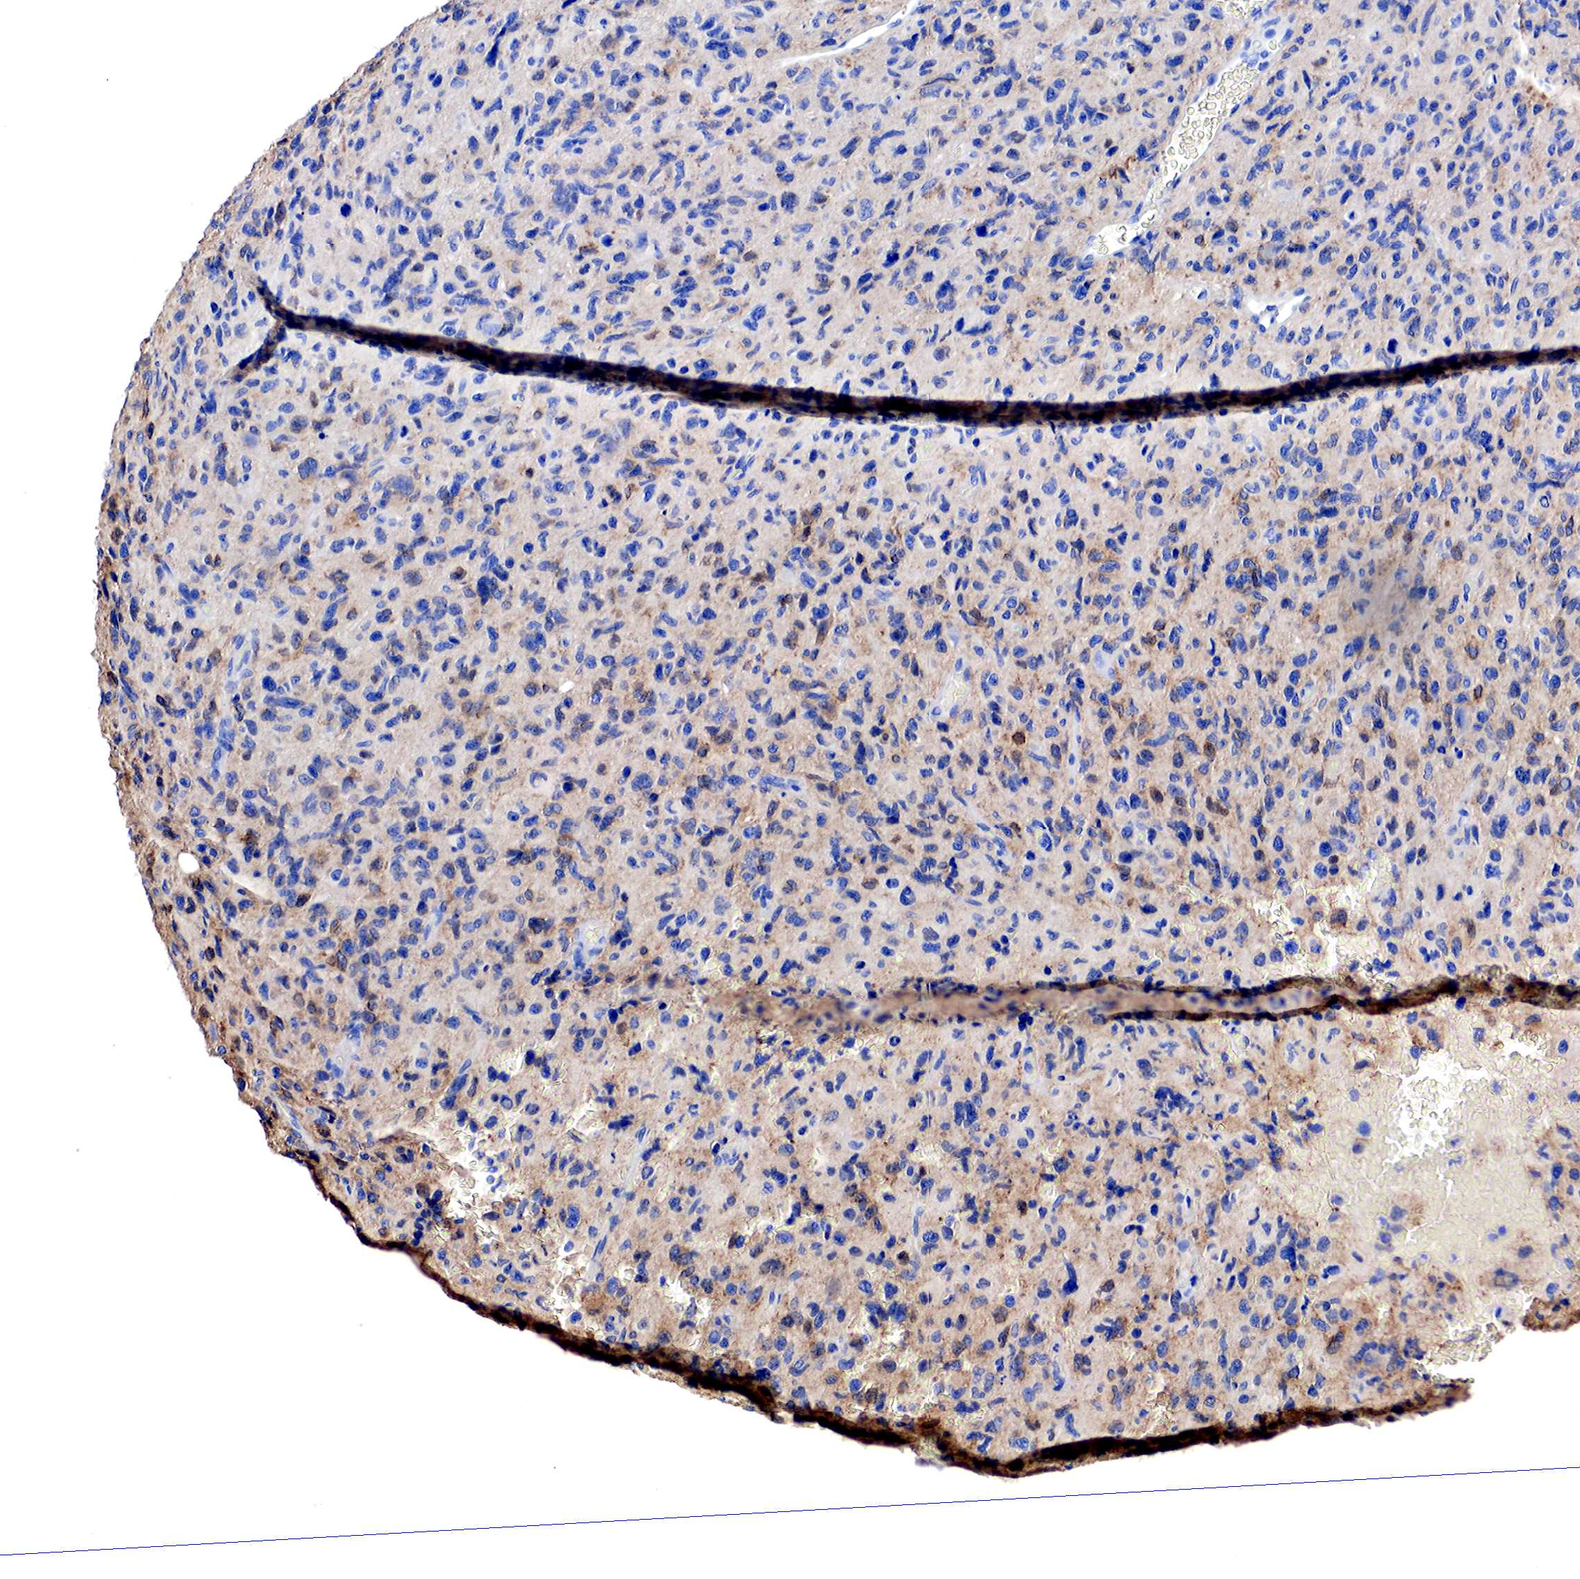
{"staining": {"intensity": "weak", "quantity": "<25%", "location": "cytoplasmic/membranous"}, "tissue": "glioma", "cell_type": "Tumor cells", "image_type": "cancer", "snomed": [{"axis": "morphology", "description": "Glioma, malignant, High grade"}, {"axis": "topography", "description": "Brain"}], "caption": "IHC image of neoplastic tissue: human glioma stained with DAB (3,3'-diaminobenzidine) shows no significant protein staining in tumor cells.", "gene": "RDX", "patient": {"sex": "female", "age": 60}}